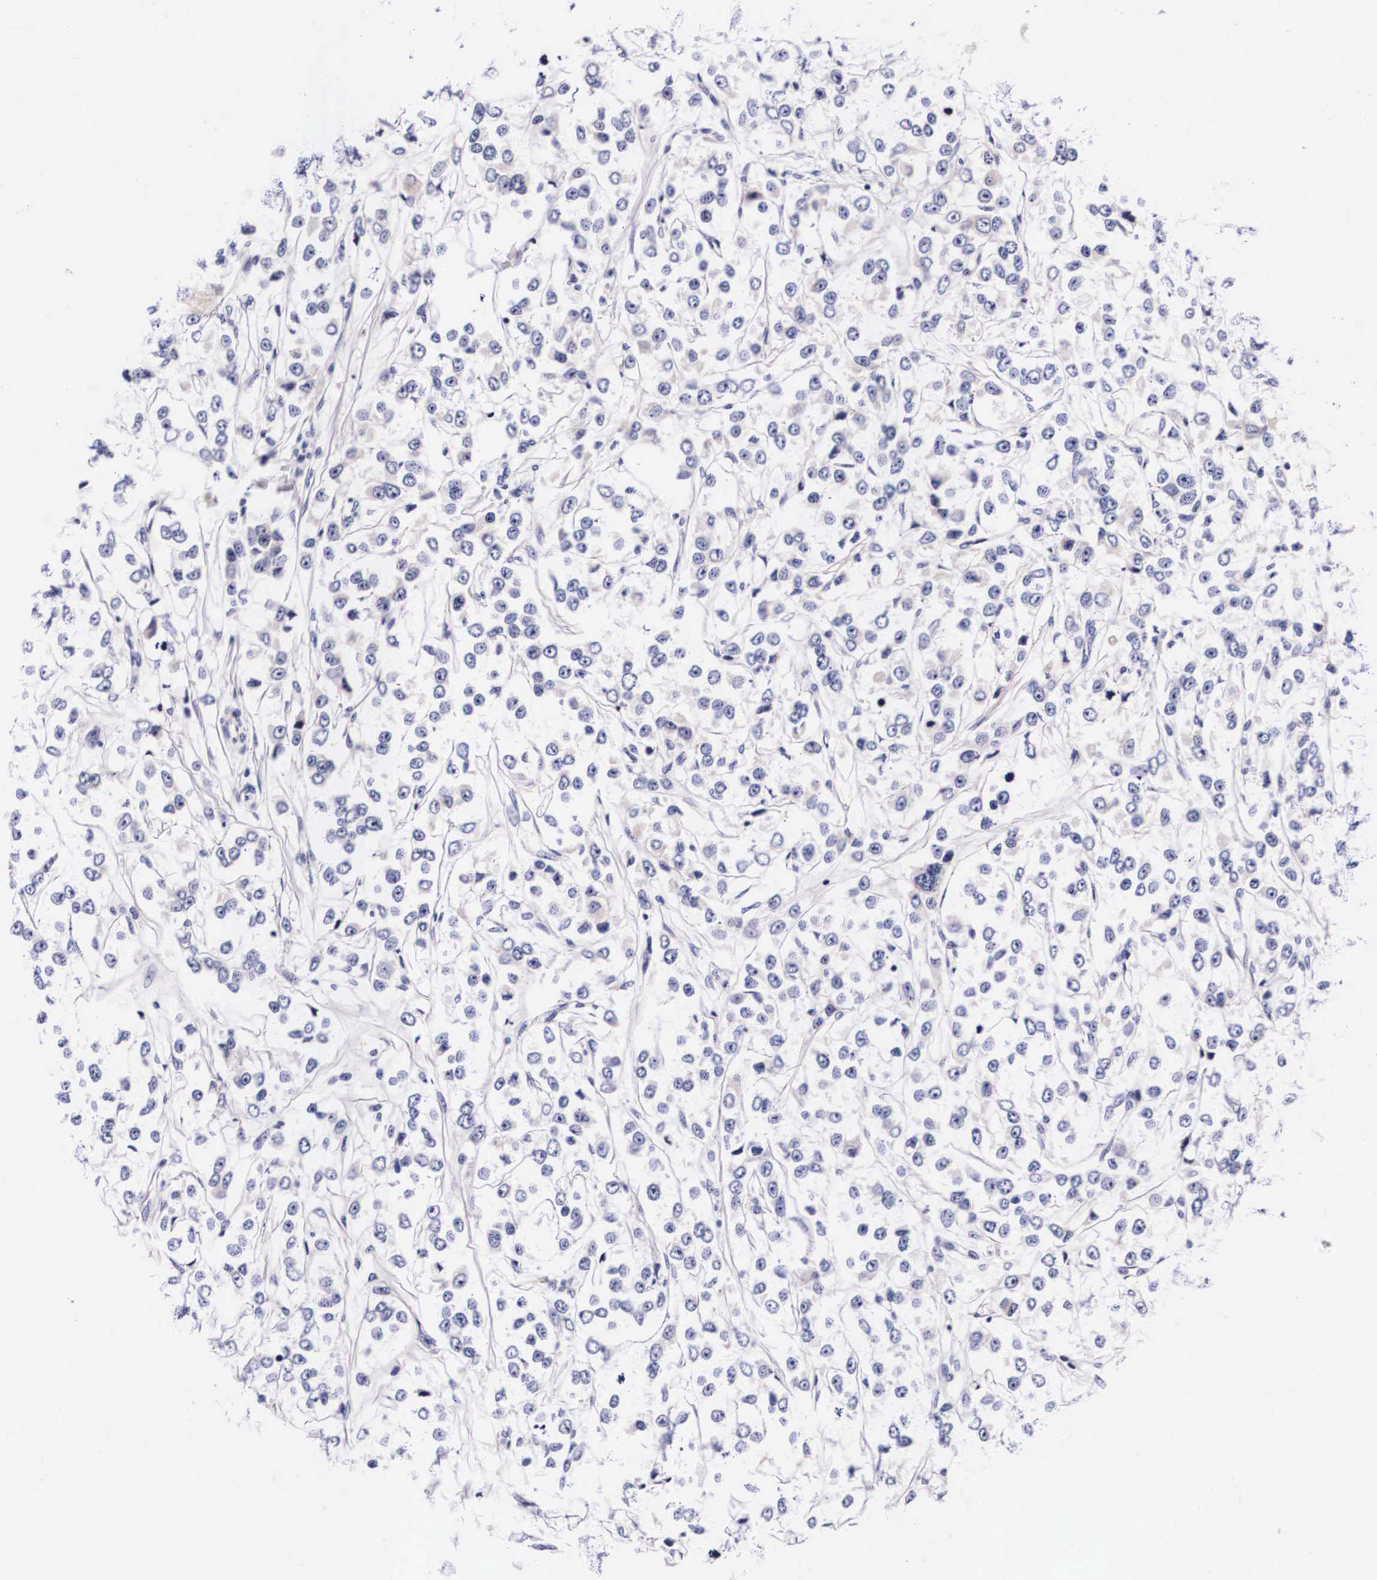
{"staining": {"intensity": "negative", "quantity": "none", "location": "none"}, "tissue": "breast cancer", "cell_type": "Tumor cells", "image_type": "cancer", "snomed": [{"axis": "morphology", "description": "Duct carcinoma"}, {"axis": "topography", "description": "Breast"}], "caption": "IHC of human breast intraductal carcinoma demonstrates no expression in tumor cells.", "gene": "PHETA2", "patient": {"sex": "female", "age": 58}}